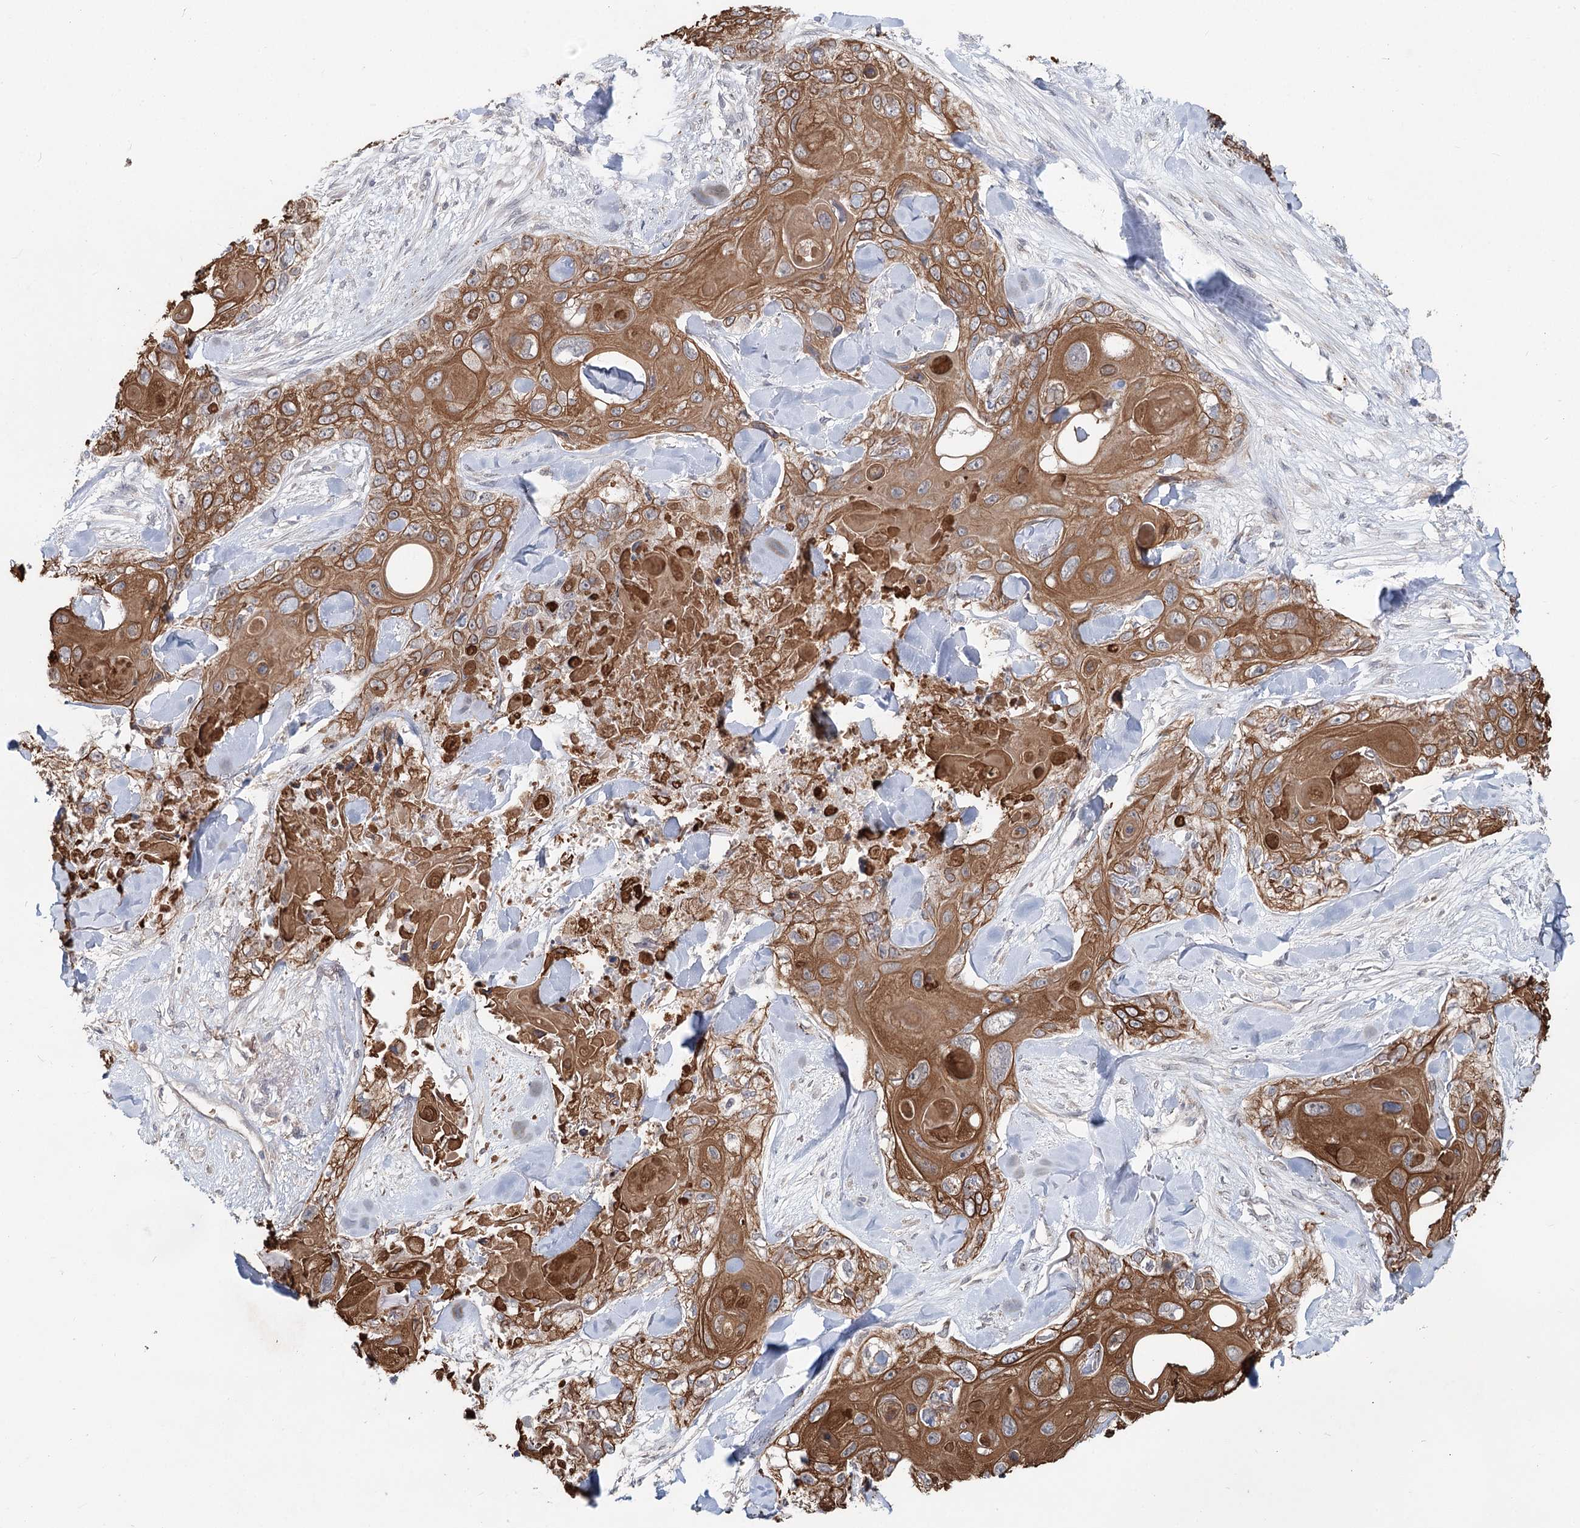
{"staining": {"intensity": "strong", "quantity": ">75%", "location": "cytoplasmic/membranous"}, "tissue": "skin cancer", "cell_type": "Tumor cells", "image_type": "cancer", "snomed": [{"axis": "morphology", "description": "Normal tissue, NOS"}, {"axis": "morphology", "description": "Squamous cell carcinoma, NOS"}, {"axis": "topography", "description": "Skin"}], "caption": "Immunohistochemical staining of squamous cell carcinoma (skin) demonstrates strong cytoplasmic/membranous protein expression in approximately >75% of tumor cells.", "gene": "FBXO7", "patient": {"sex": "male", "age": 72}}